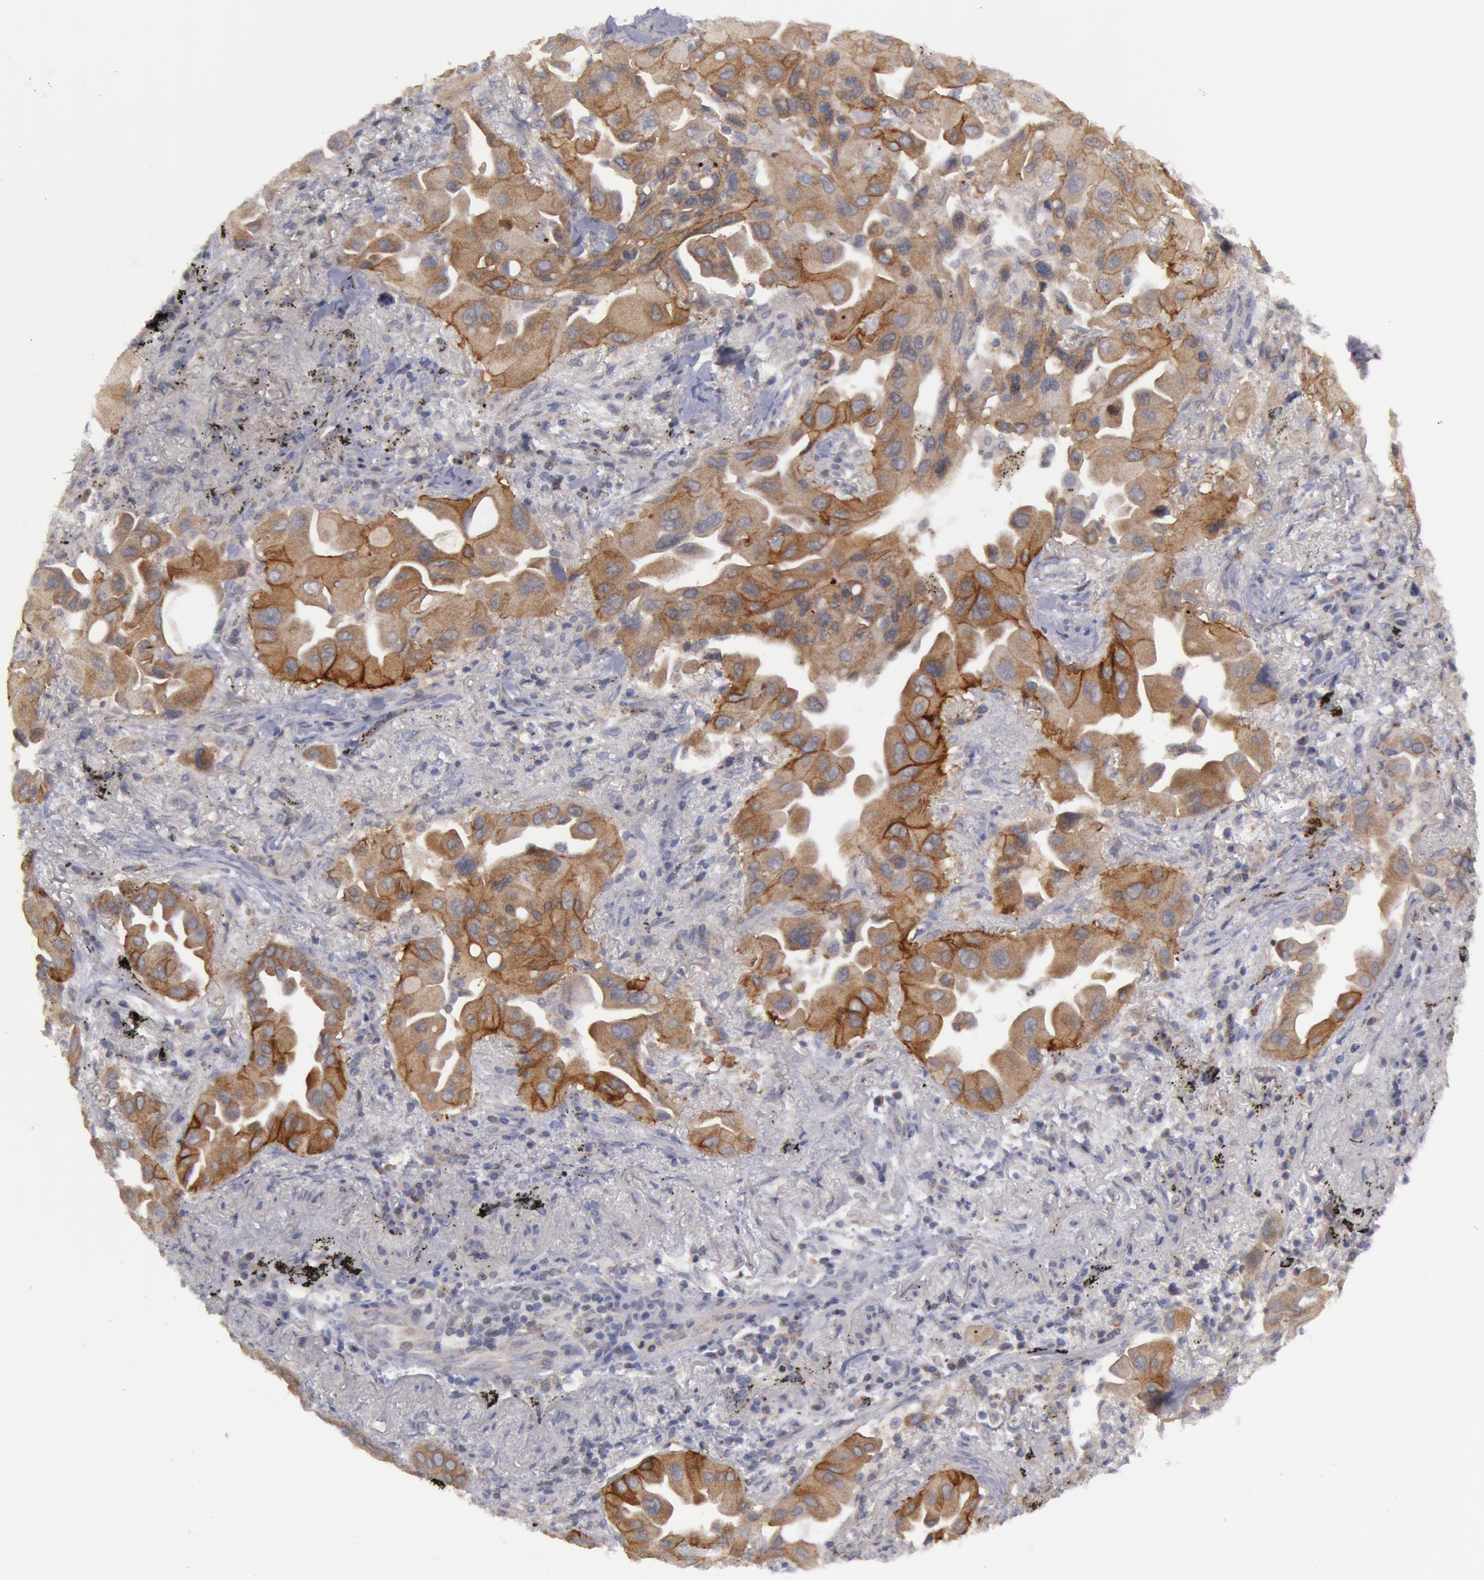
{"staining": {"intensity": "moderate", "quantity": ">75%", "location": "cytoplasmic/membranous"}, "tissue": "lung cancer", "cell_type": "Tumor cells", "image_type": "cancer", "snomed": [{"axis": "morphology", "description": "Adenocarcinoma, NOS"}, {"axis": "topography", "description": "Lung"}], "caption": "Lung adenocarcinoma stained with IHC exhibits moderate cytoplasmic/membranous positivity in about >75% of tumor cells.", "gene": "ERBB2", "patient": {"sex": "male", "age": 68}}